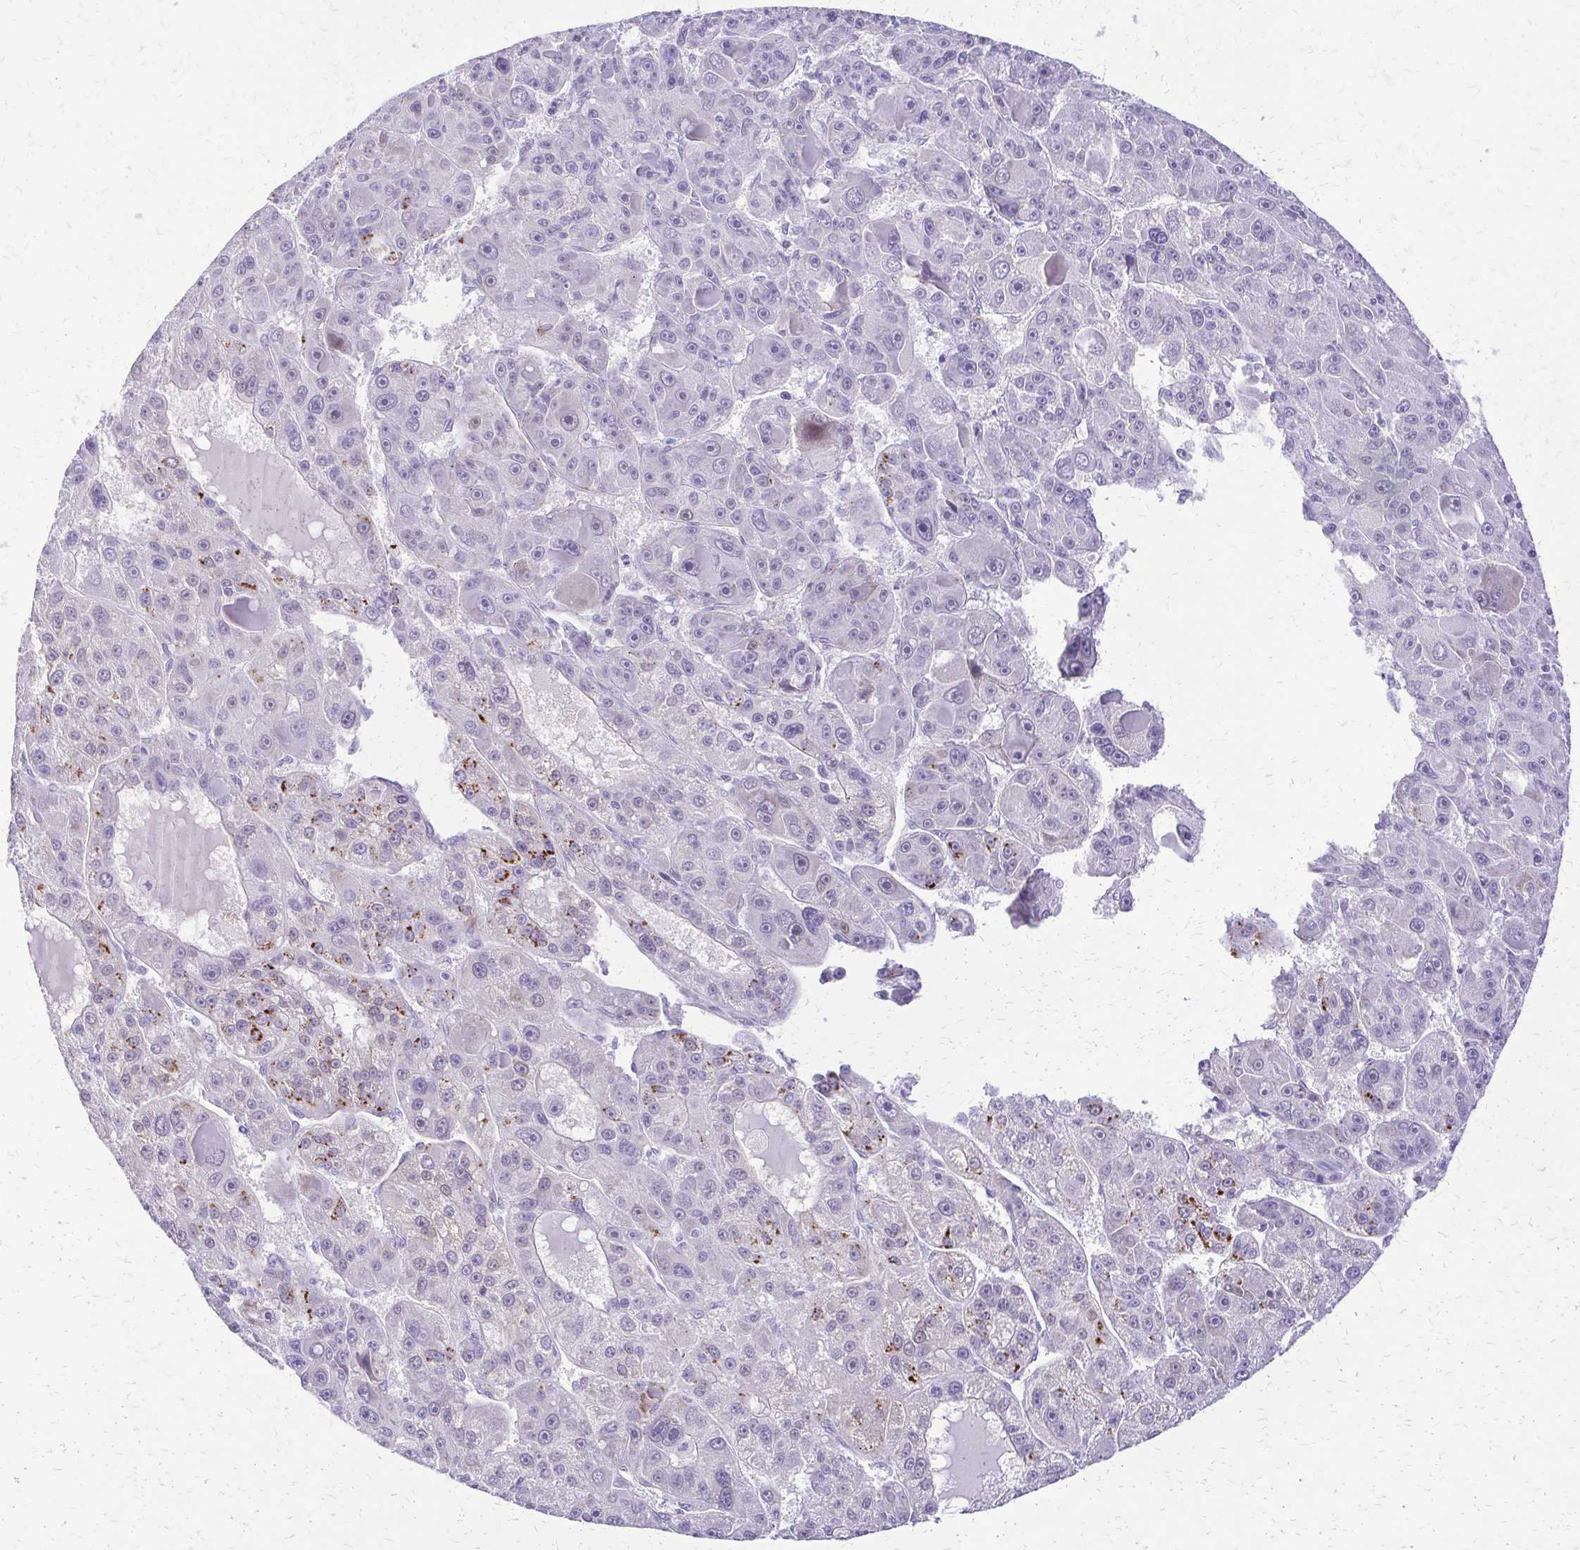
{"staining": {"intensity": "moderate", "quantity": "<25%", "location": "cytoplasmic/membranous"}, "tissue": "liver cancer", "cell_type": "Tumor cells", "image_type": "cancer", "snomed": [{"axis": "morphology", "description": "Carcinoma, Hepatocellular, NOS"}, {"axis": "topography", "description": "Liver"}], "caption": "Immunohistochemistry (IHC) (DAB (3,3'-diaminobenzidine)) staining of human hepatocellular carcinoma (liver) exhibits moderate cytoplasmic/membranous protein staining in approximately <25% of tumor cells. The protein is shown in brown color, while the nuclei are stained blue.", "gene": "FAM162B", "patient": {"sex": "male", "age": 76}}